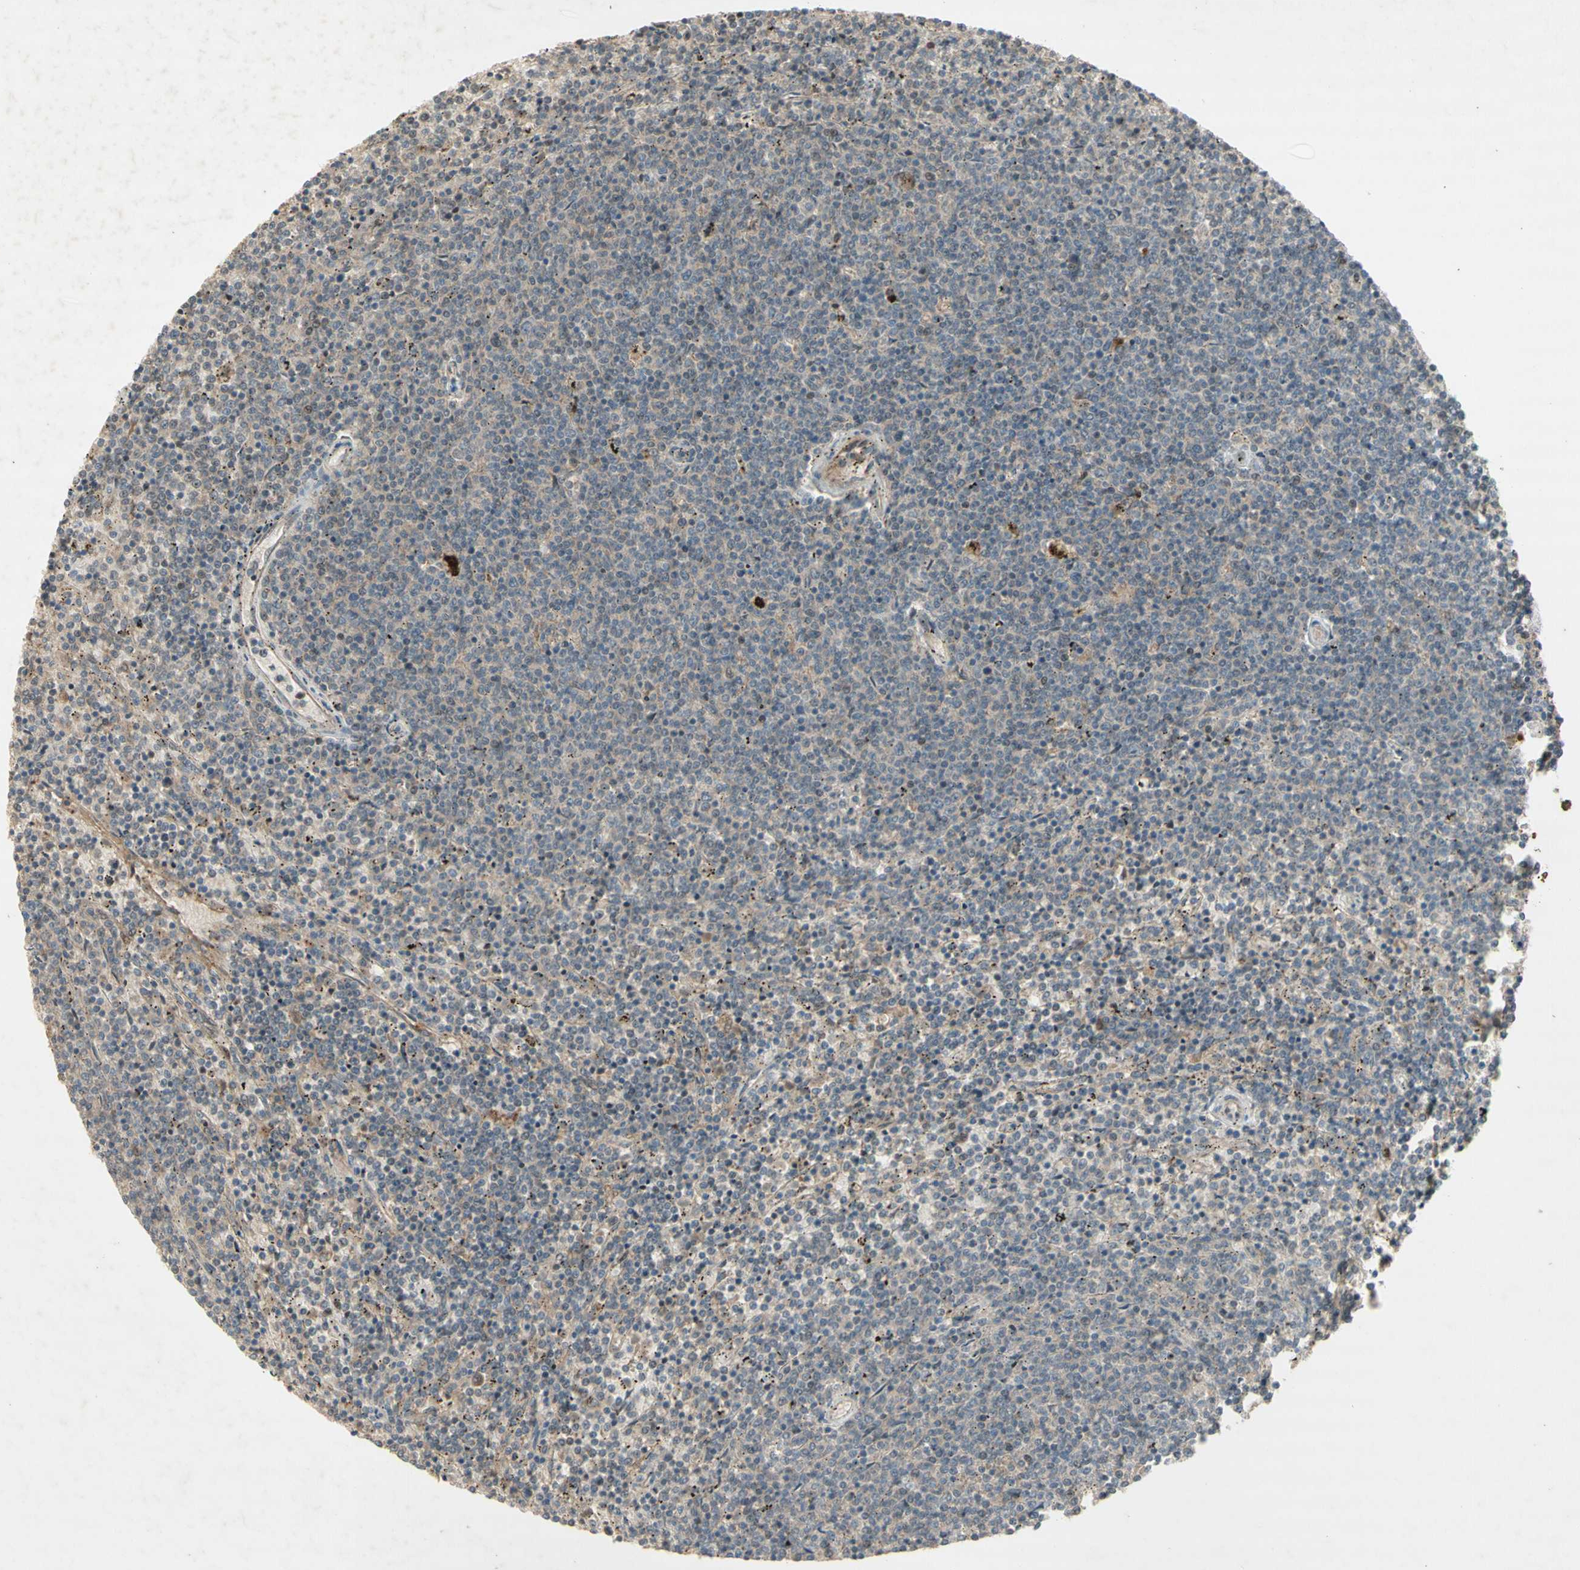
{"staining": {"intensity": "weak", "quantity": "<25%", "location": "cytoplasmic/membranous"}, "tissue": "lymphoma", "cell_type": "Tumor cells", "image_type": "cancer", "snomed": [{"axis": "morphology", "description": "Malignant lymphoma, non-Hodgkin's type, Low grade"}, {"axis": "topography", "description": "Spleen"}], "caption": "An immunohistochemistry histopathology image of lymphoma is shown. There is no staining in tumor cells of lymphoma.", "gene": "NRG4", "patient": {"sex": "female", "age": 50}}